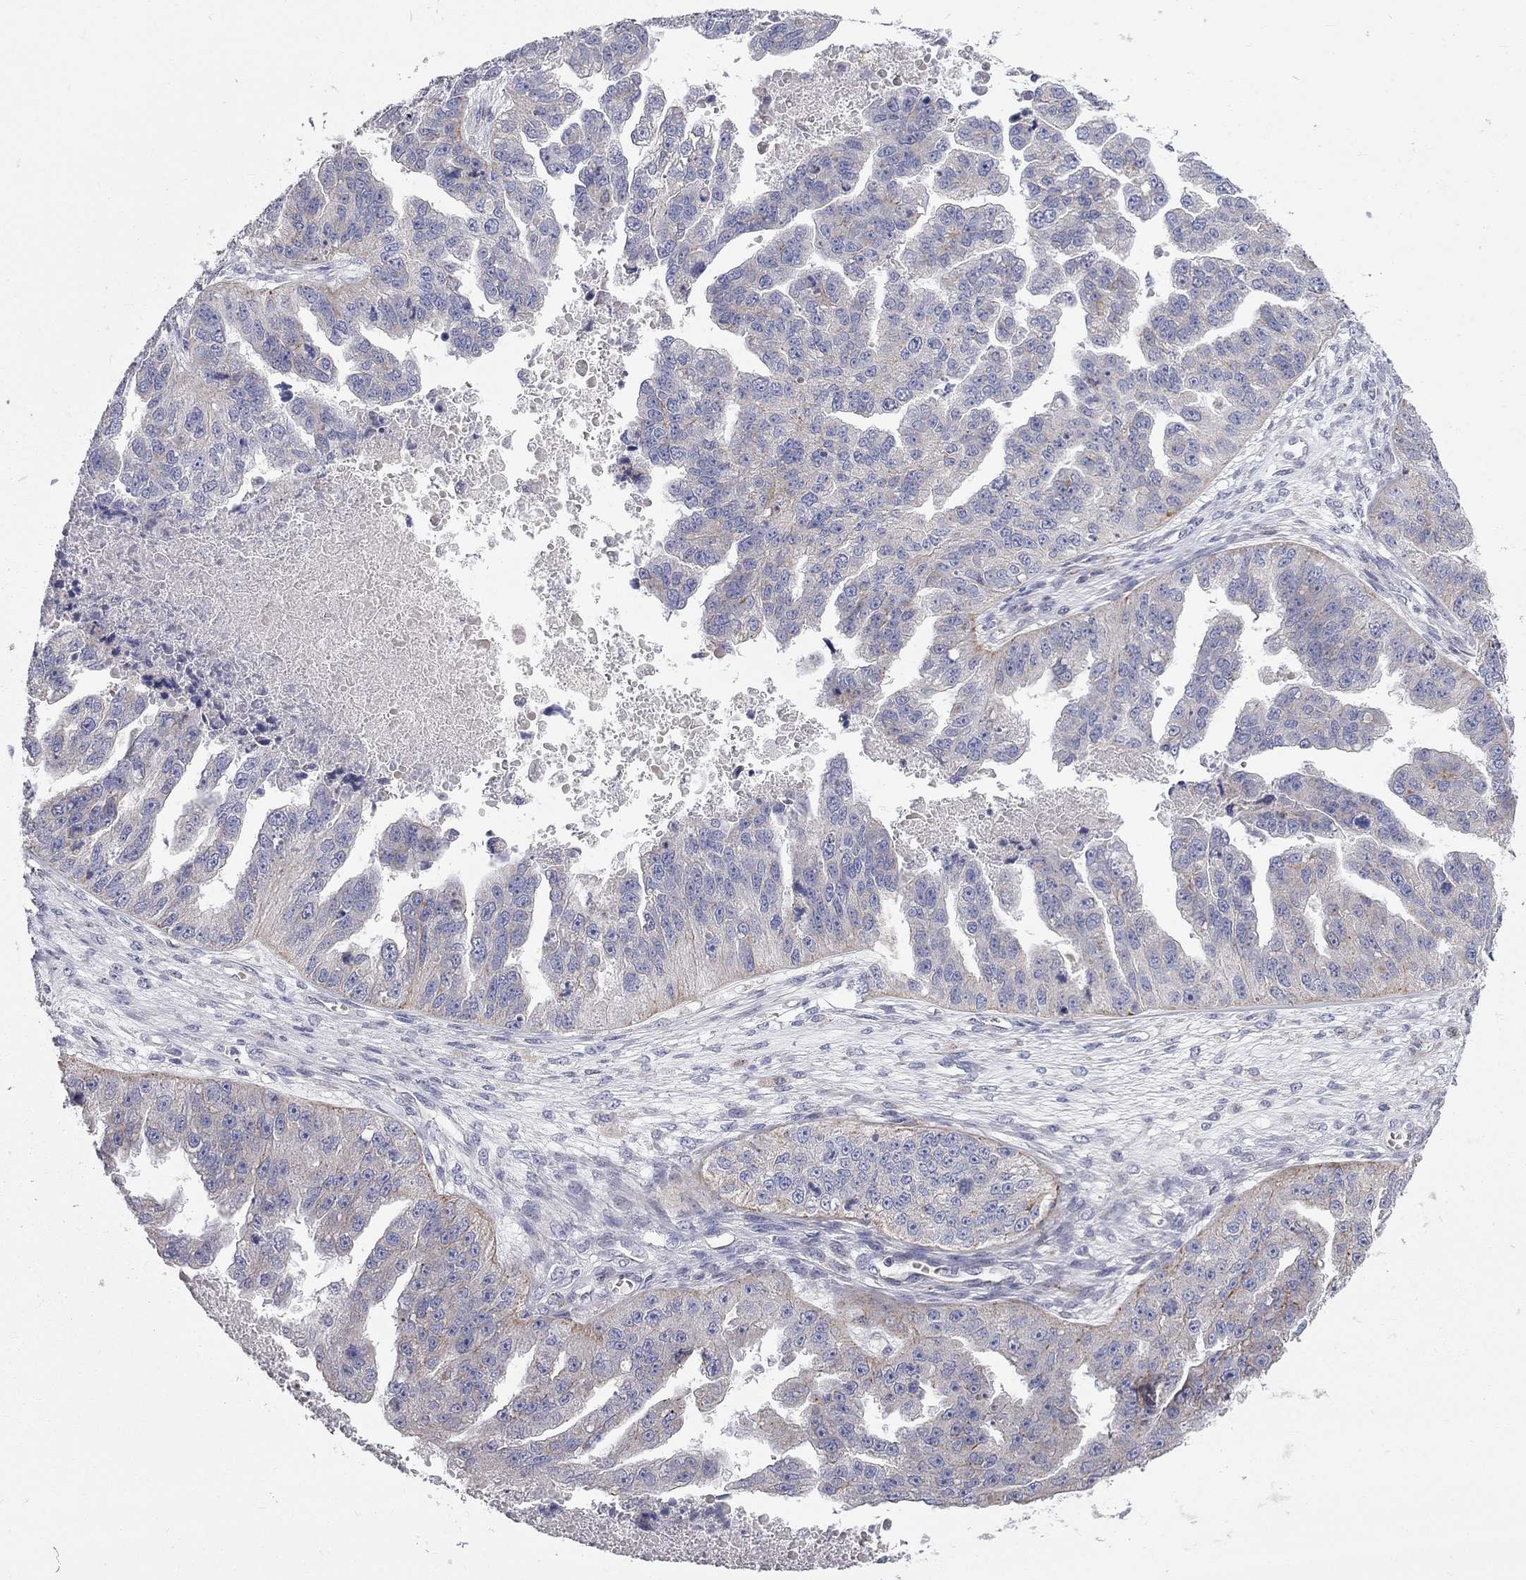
{"staining": {"intensity": "negative", "quantity": "none", "location": "none"}, "tissue": "ovarian cancer", "cell_type": "Tumor cells", "image_type": "cancer", "snomed": [{"axis": "morphology", "description": "Cystadenocarcinoma, serous, NOS"}, {"axis": "topography", "description": "Ovary"}], "caption": "DAB (3,3'-diaminobenzidine) immunohistochemical staining of human serous cystadenocarcinoma (ovarian) reveals no significant staining in tumor cells.", "gene": "KANSL1L", "patient": {"sex": "female", "age": 58}}